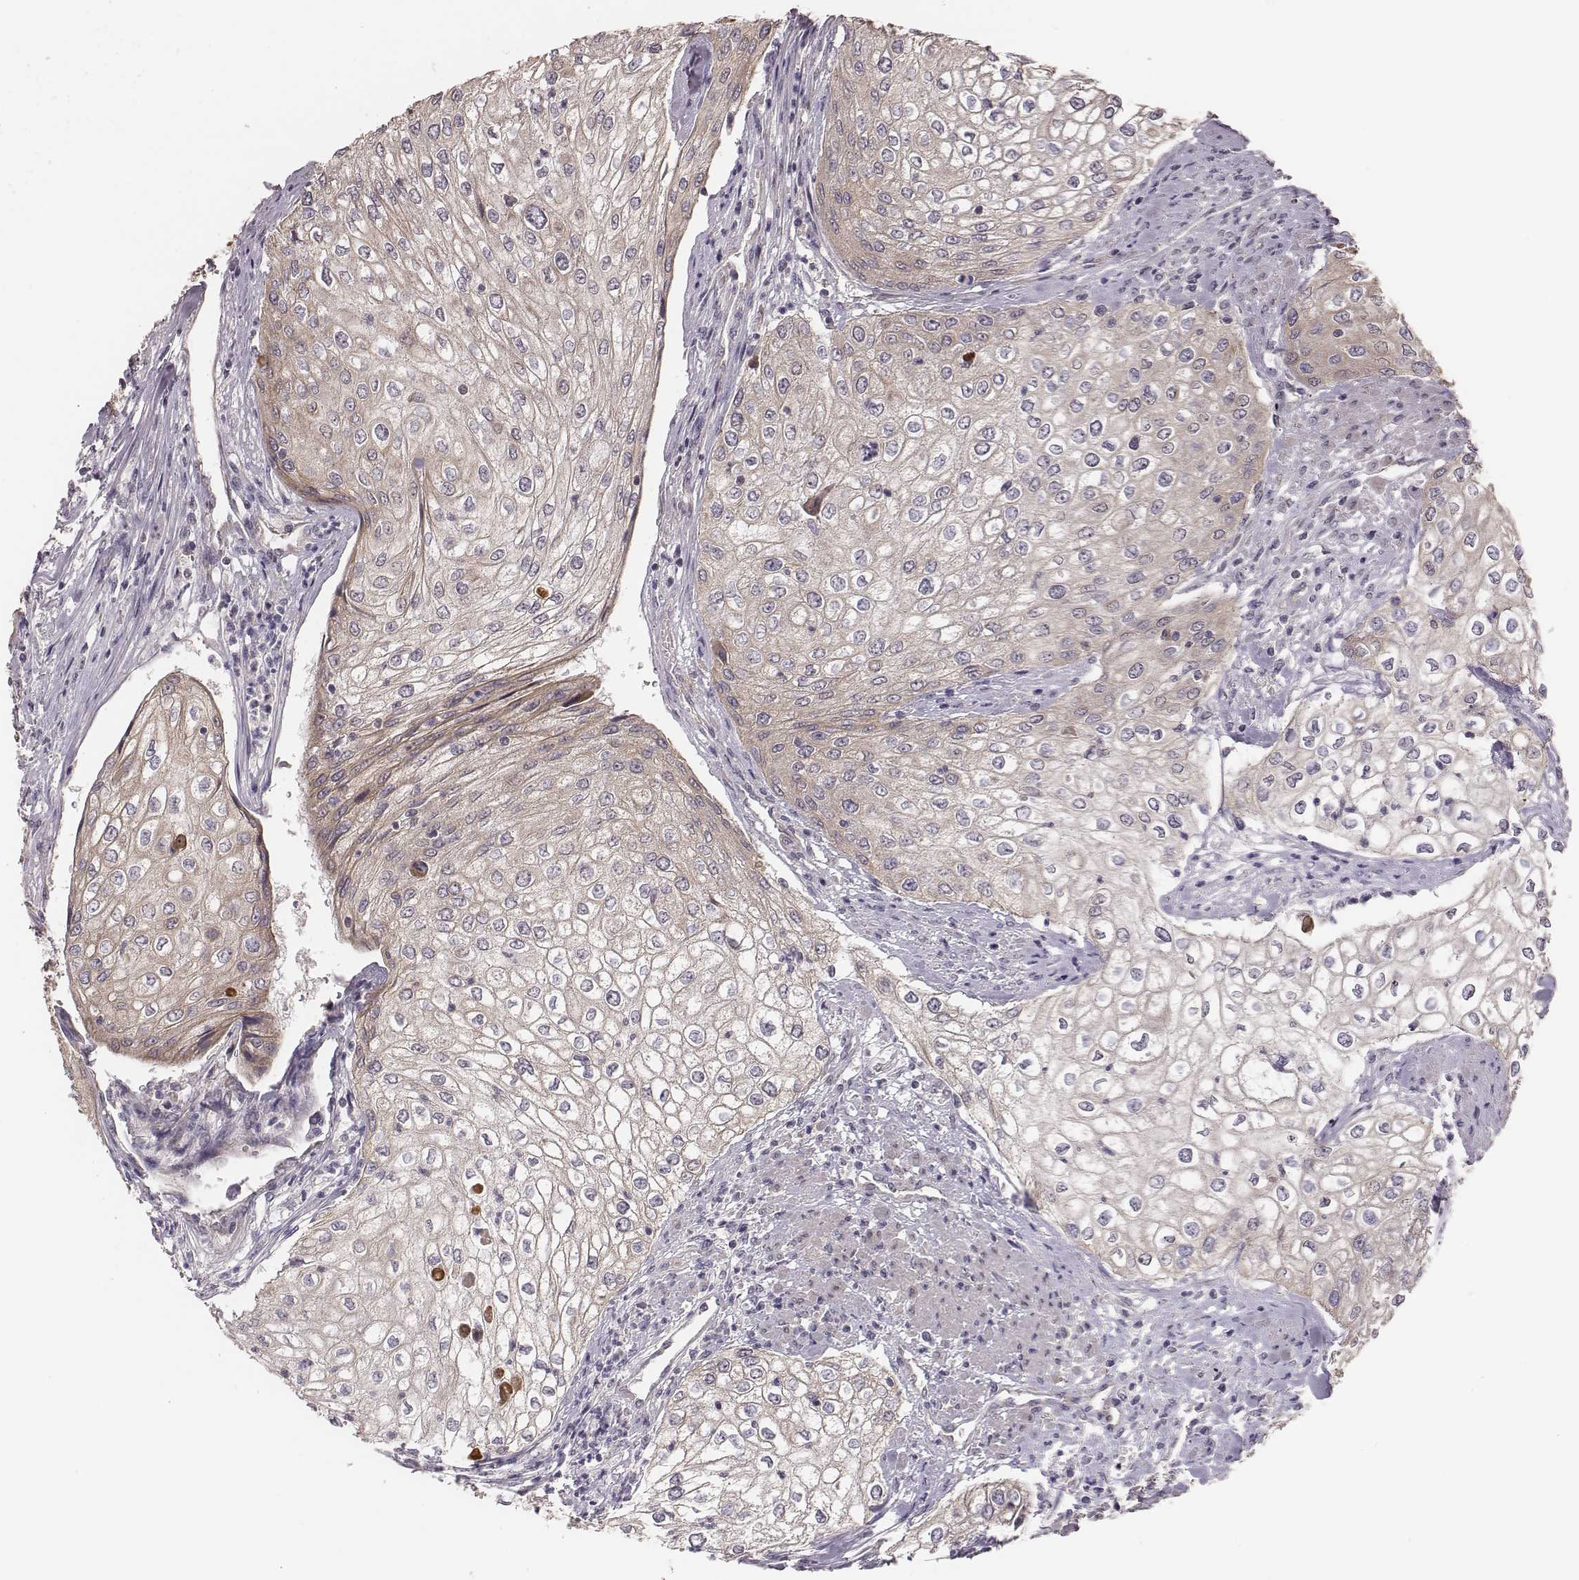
{"staining": {"intensity": "weak", "quantity": "25%-75%", "location": "cytoplasmic/membranous"}, "tissue": "urothelial cancer", "cell_type": "Tumor cells", "image_type": "cancer", "snomed": [{"axis": "morphology", "description": "Urothelial carcinoma, High grade"}, {"axis": "topography", "description": "Urinary bladder"}], "caption": "The image shows a brown stain indicating the presence of a protein in the cytoplasmic/membranous of tumor cells in urothelial carcinoma (high-grade). The protein of interest is stained brown, and the nuclei are stained in blue (DAB IHC with brightfield microscopy, high magnification).", "gene": "HAVCR1", "patient": {"sex": "male", "age": 62}}